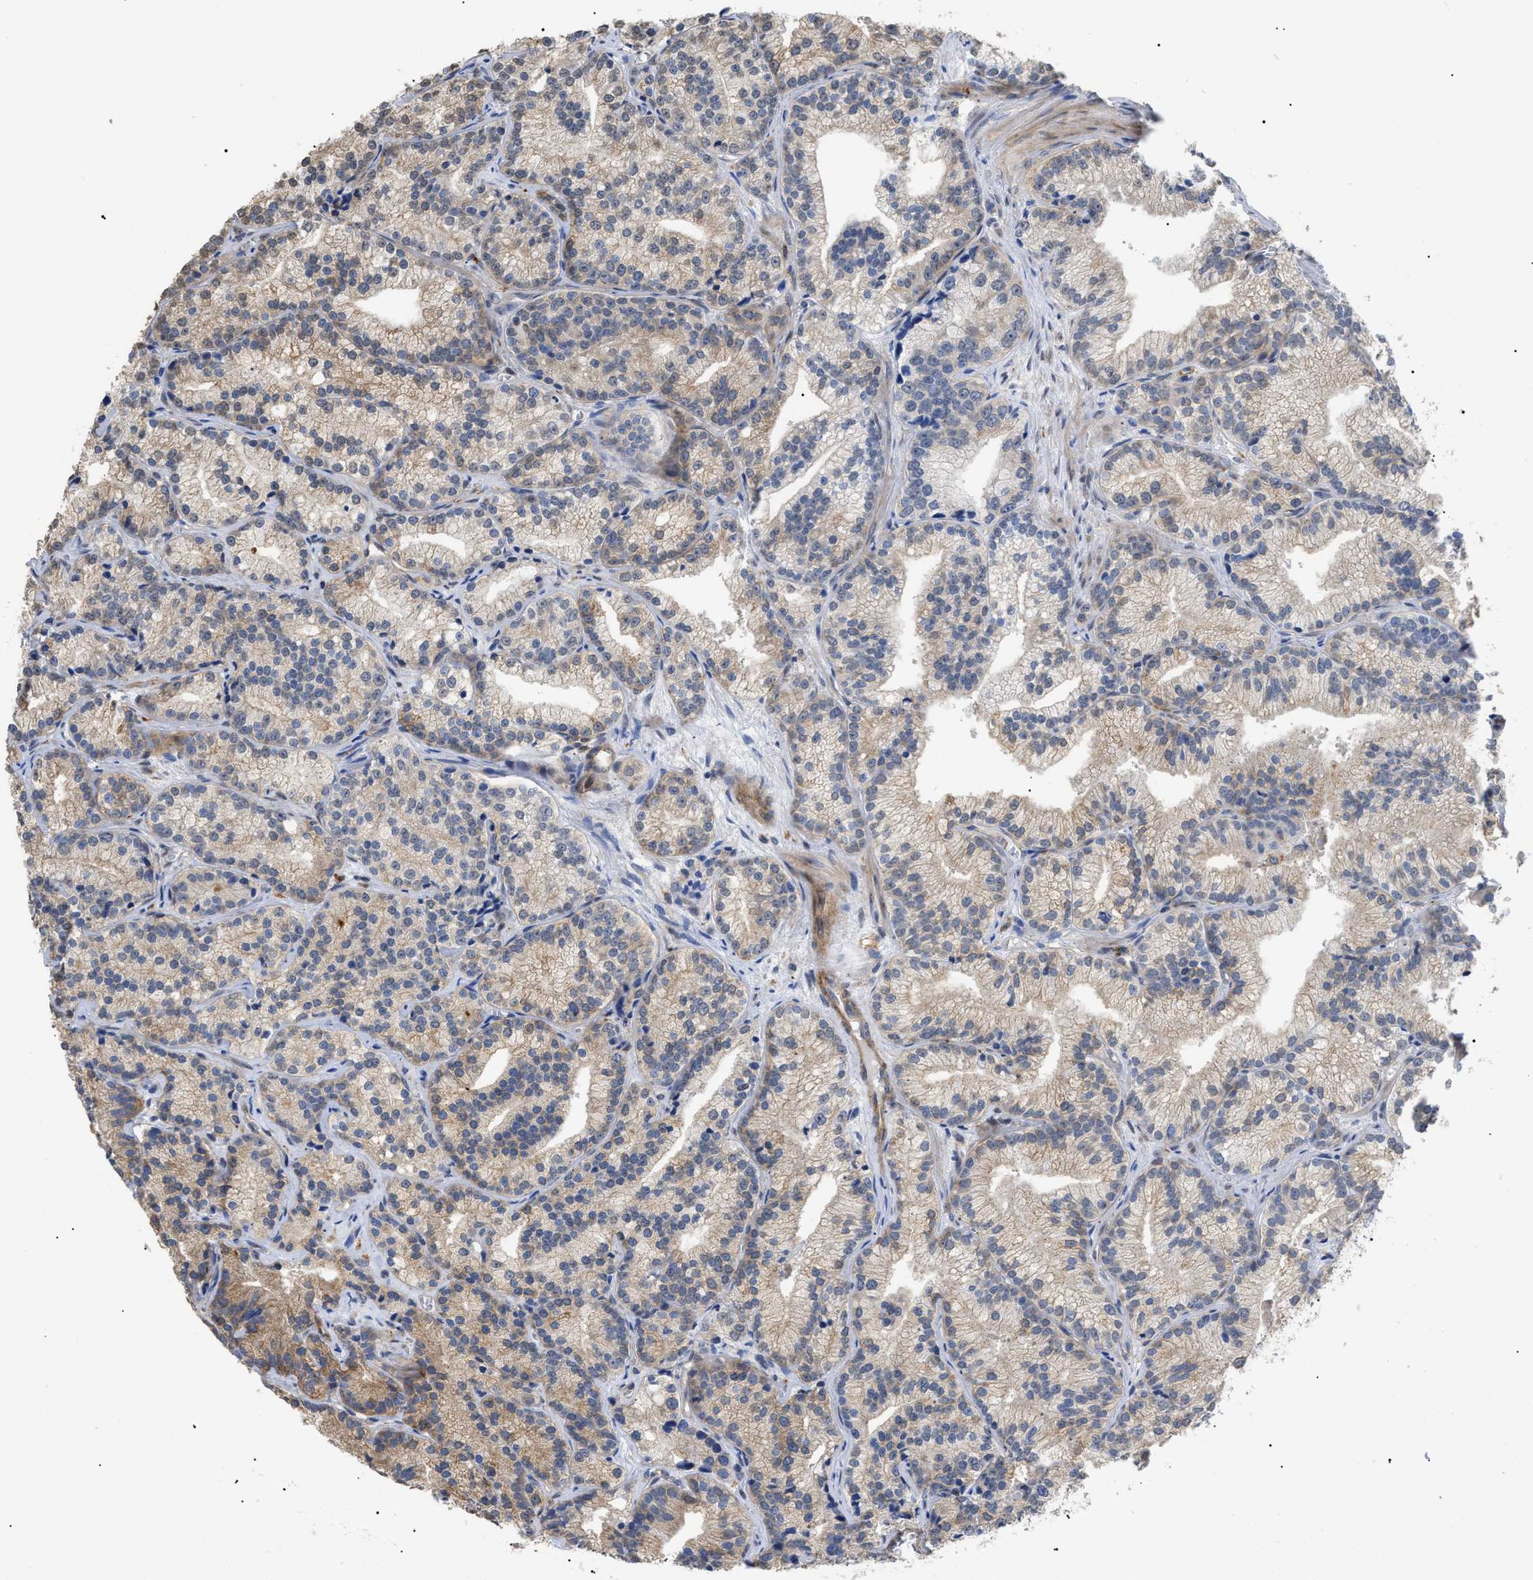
{"staining": {"intensity": "weak", "quantity": "25%-75%", "location": "cytoplasmic/membranous"}, "tissue": "prostate cancer", "cell_type": "Tumor cells", "image_type": "cancer", "snomed": [{"axis": "morphology", "description": "Adenocarcinoma, Low grade"}, {"axis": "topography", "description": "Prostate"}], "caption": "A brown stain highlights weak cytoplasmic/membranous staining of a protein in human prostate low-grade adenocarcinoma tumor cells.", "gene": "SFXN5", "patient": {"sex": "male", "age": 89}}